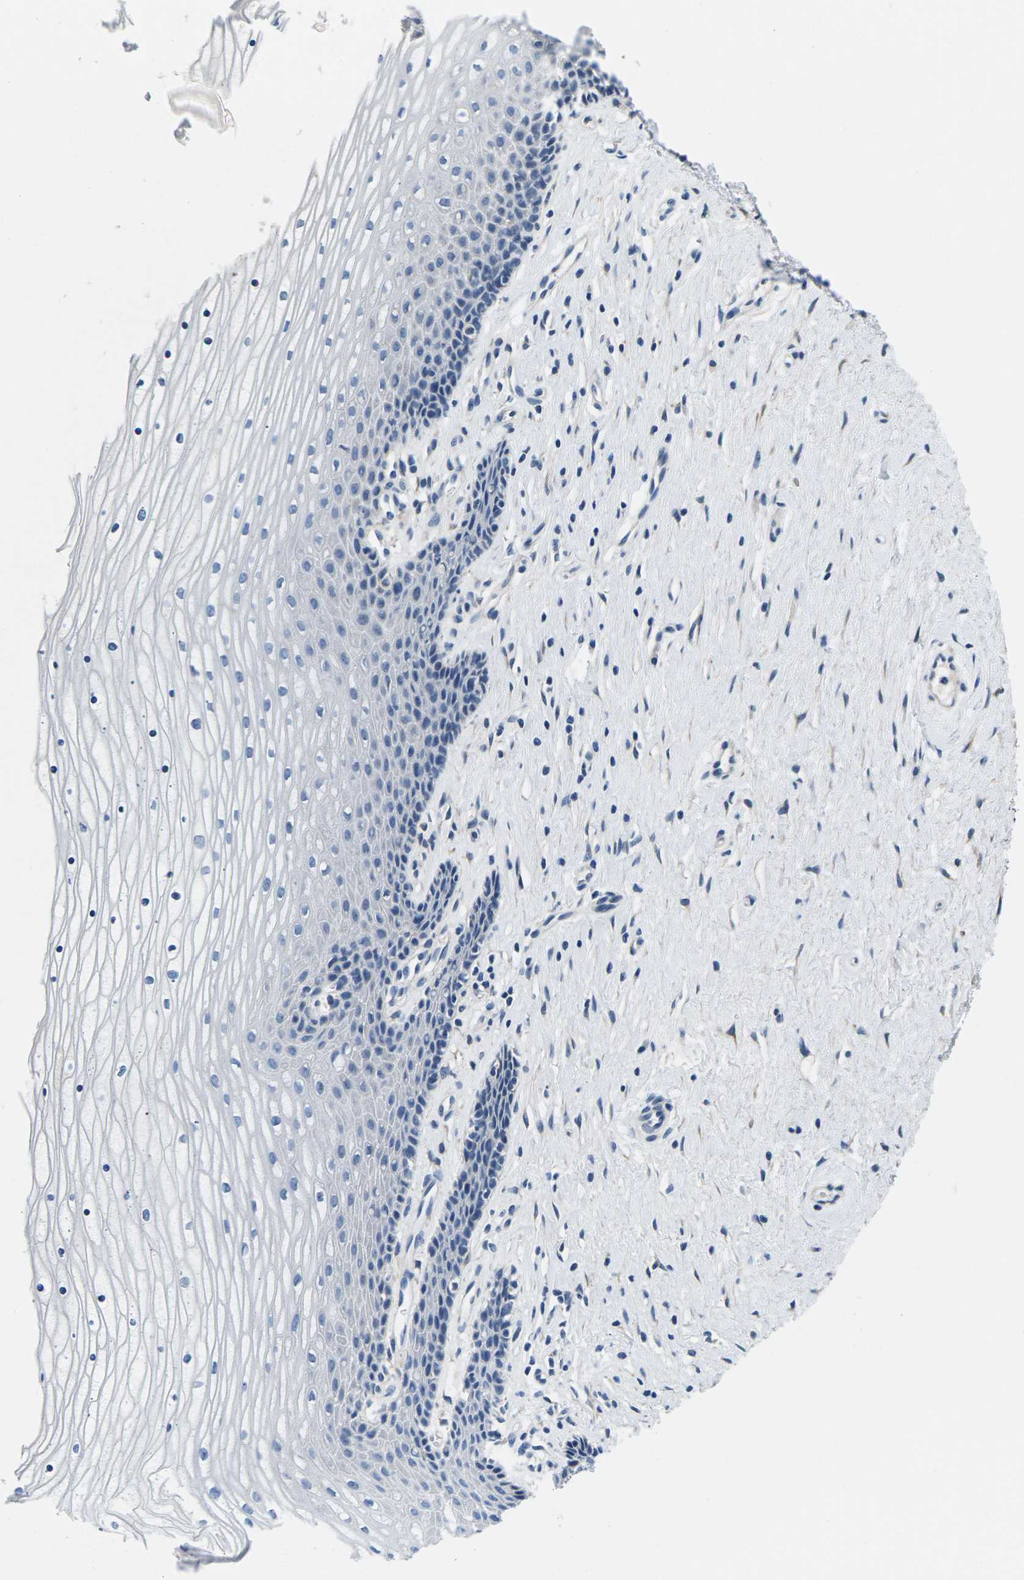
{"staining": {"intensity": "weak", "quantity": "<25%", "location": "cytoplasmic/membranous"}, "tissue": "cervix", "cell_type": "Glandular cells", "image_type": "normal", "snomed": [{"axis": "morphology", "description": "Normal tissue, NOS"}, {"axis": "topography", "description": "Cervix"}], "caption": "IHC of benign human cervix shows no expression in glandular cells.", "gene": "TSPAN2", "patient": {"sex": "female", "age": 39}}